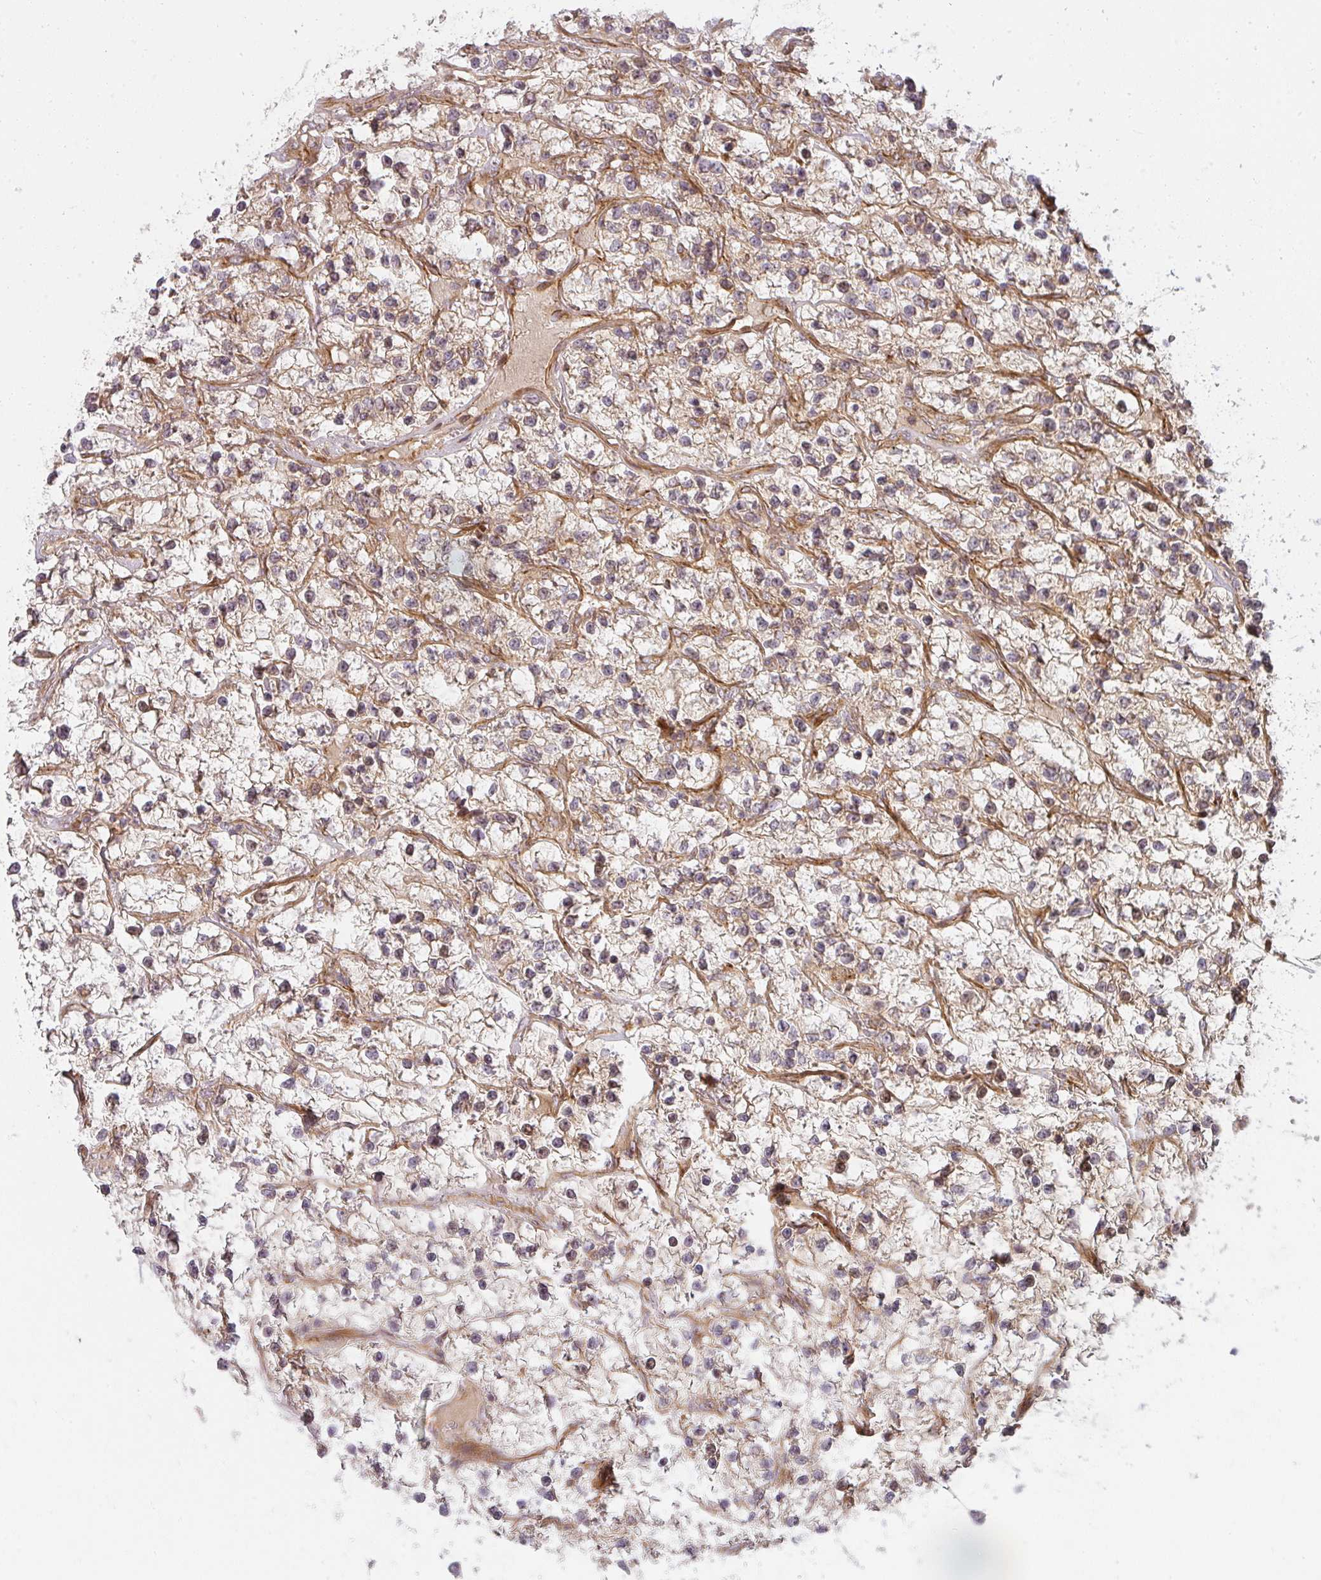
{"staining": {"intensity": "weak", "quantity": "25%-75%", "location": "cytoplasmic/membranous"}, "tissue": "renal cancer", "cell_type": "Tumor cells", "image_type": "cancer", "snomed": [{"axis": "morphology", "description": "Adenocarcinoma, NOS"}, {"axis": "topography", "description": "Kidney"}], "caption": "This image exhibits immunohistochemistry staining of human renal adenocarcinoma, with low weak cytoplasmic/membranous positivity in approximately 25%-75% of tumor cells.", "gene": "CNOT1", "patient": {"sex": "female", "age": 57}}